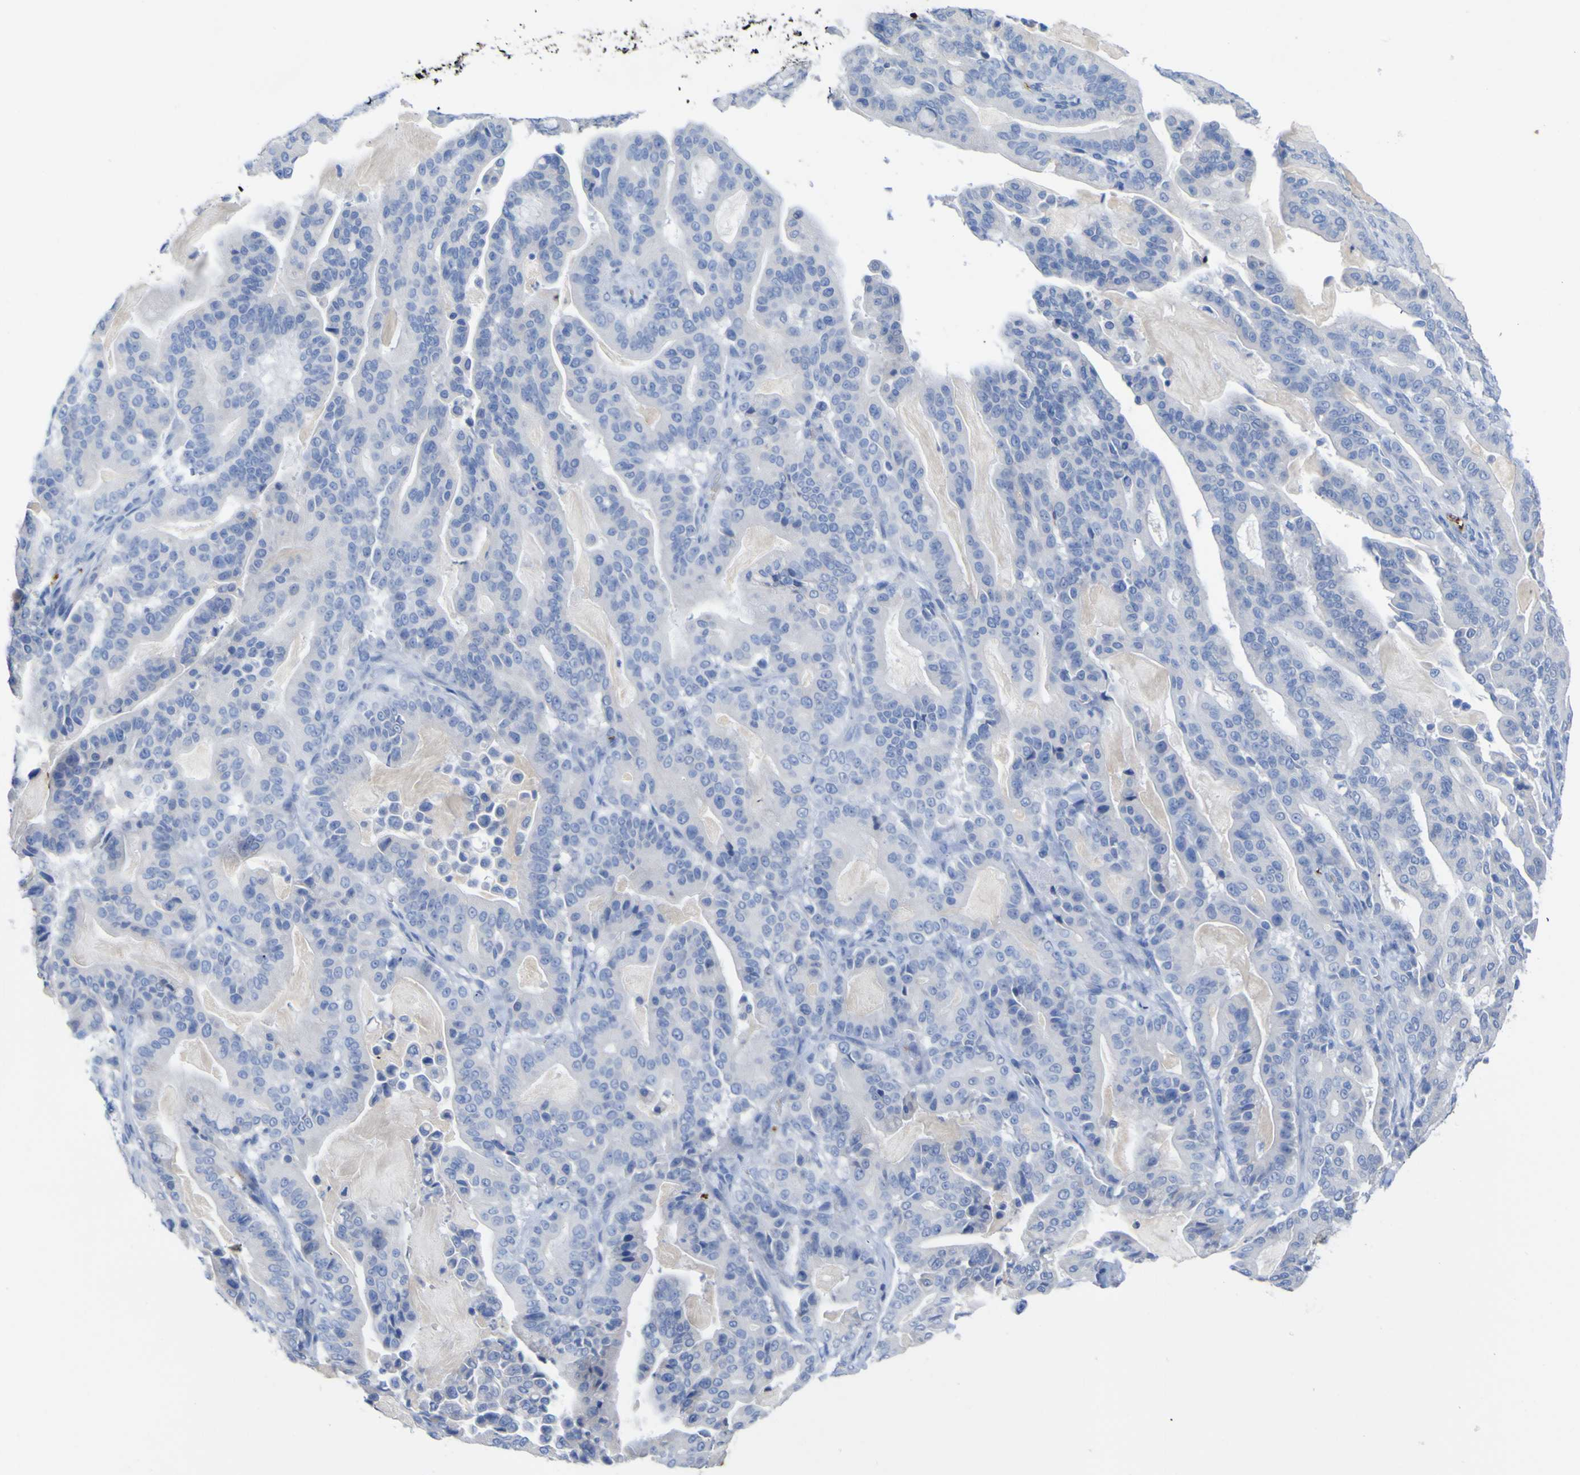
{"staining": {"intensity": "negative", "quantity": "none", "location": "none"}, "tissue": "pancreatic cancer", "cell_type": "Tumor cells", "image_type": "cancer", "snomed": [{"axis": "morphology", "description": "Adenocarcinoma, NOS"}, {"axis": "topography", "description": "Pancreas"}], "caption": "Tumor cells are negative for protein expression in human pancreatic adenocarcinoma.", "gene": "GCM1", "patient": {"sex": "male", "age": 63}}